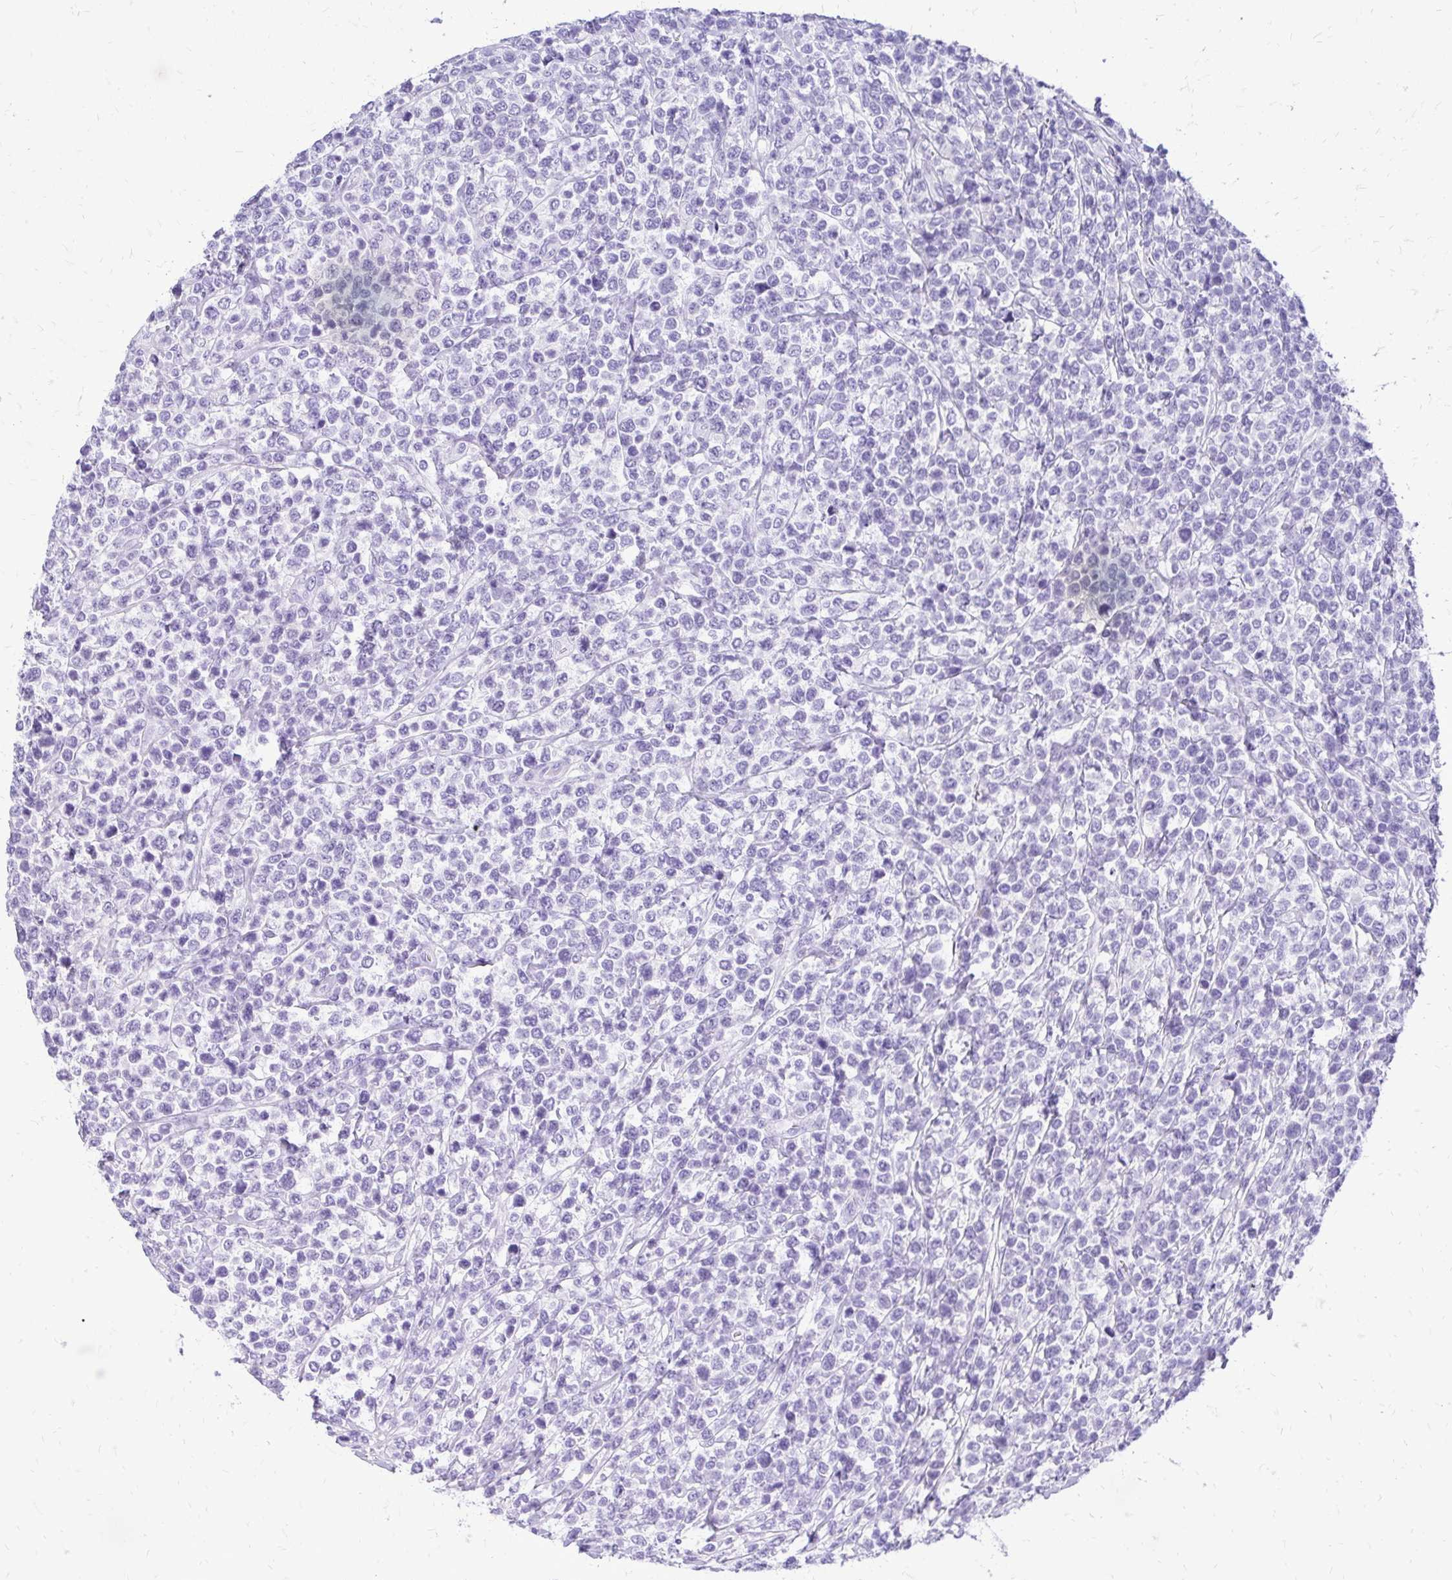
{"staining": {"intensity": "negative", "quantity": "none", "location": "none"}, "tissue": "lymphoma", "cell_type": "Tumor cells", "image_type": "cancer", "snomed": [{"axis": "morphology", "description": "Malignant lymphoma, non-Hodgkin's type, High grade"}, {"axis": "topography", "description": "Soft tissue"}], "caption": "DAB immunohistochemical staining of lymphoma shows no significant expression in tumor cells.", "gene": "SLC32A1", "patient": {"sex": "female", "age": 56}}